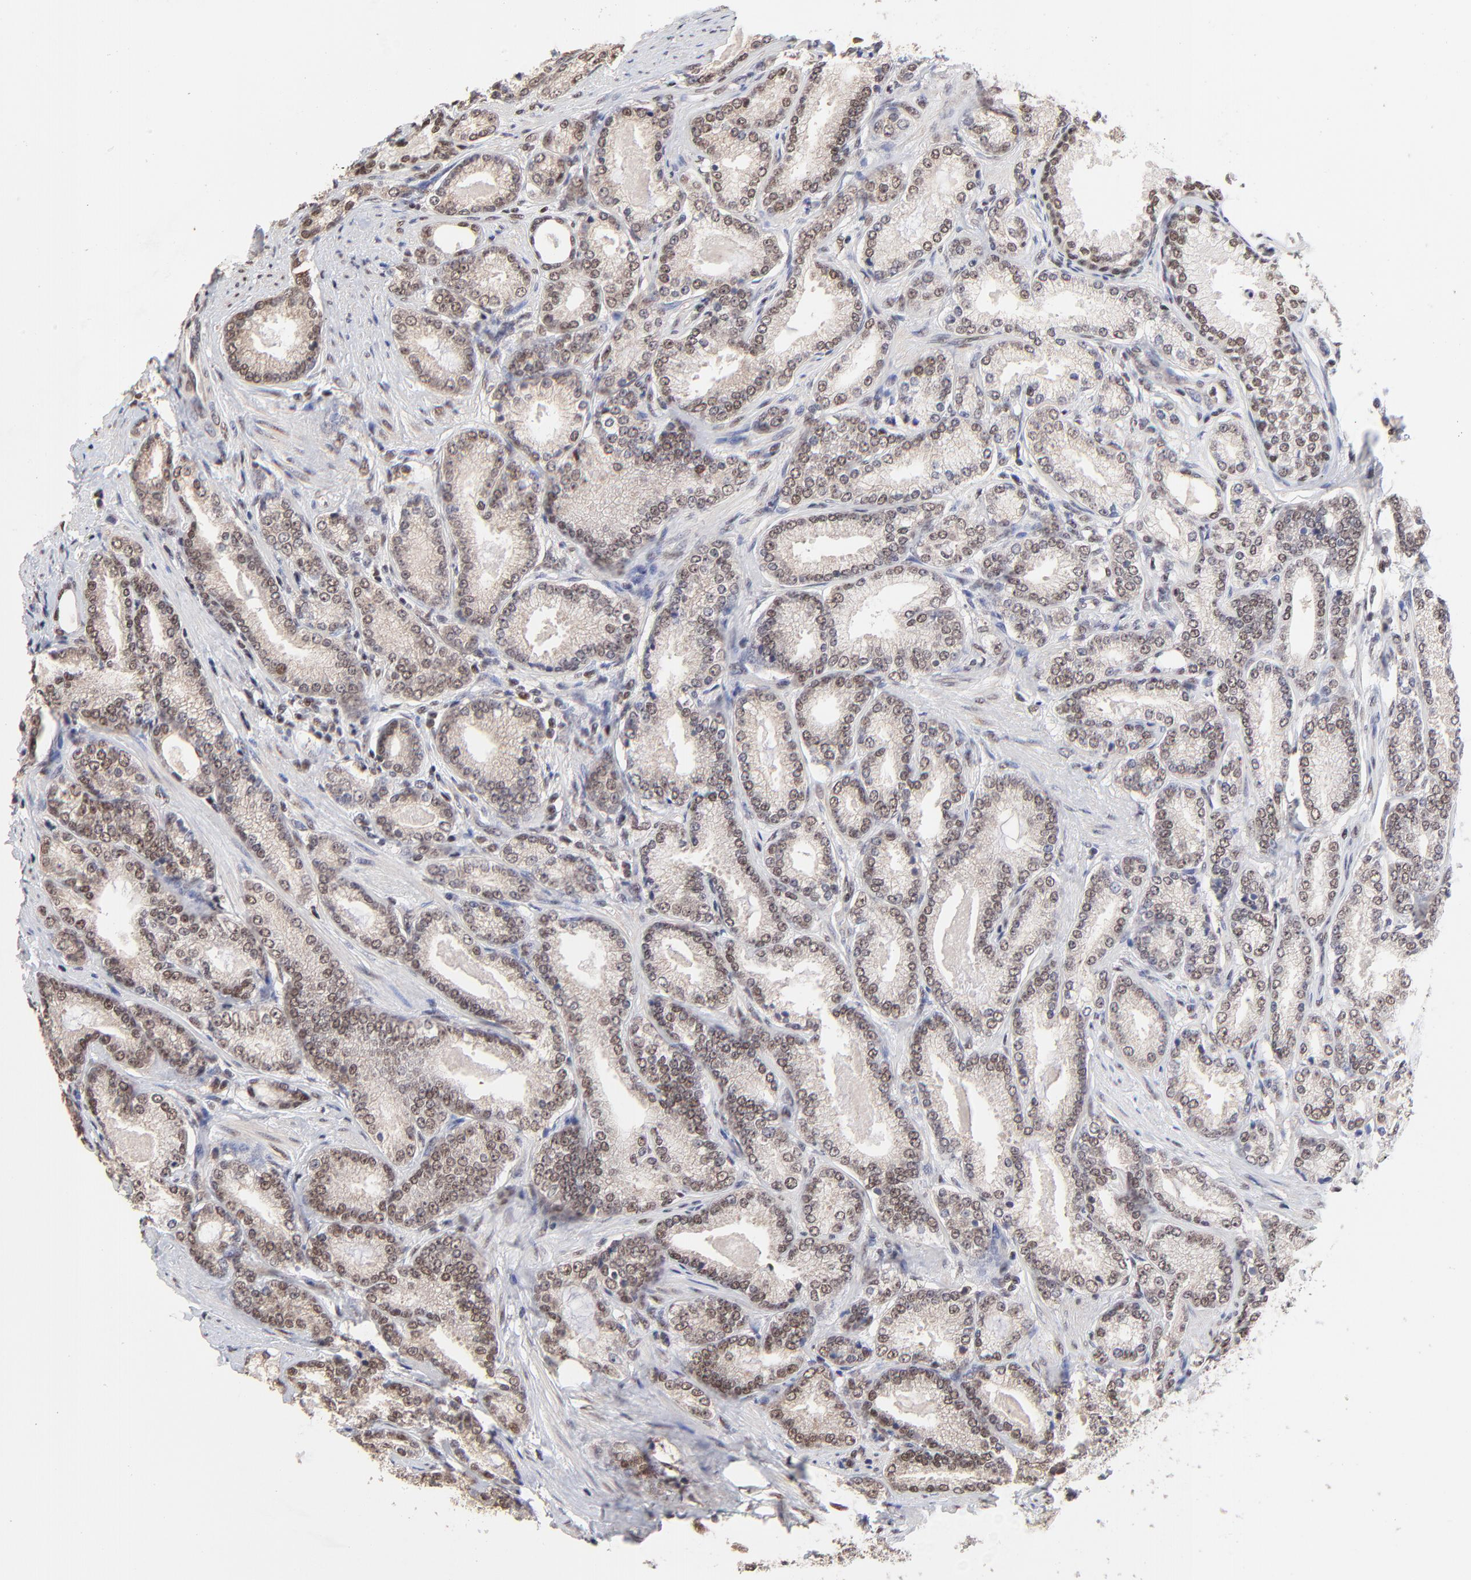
{"staining": {"intensity": "moderate", "quantity": "25%-75%", "location": "nuclear"}, "tissue": "prostate cancer", "cell_type": "Tumor cells", "image_type": "cancer", "snomed": [{"axis": "morphology", "description": "Adenocarcinoma, Low grade"}, {"axis": "topography", "description": "Prostate"}], "caption": "A photomicrograph showing moderate nuclear expression in approximately 25%-75% of tumor cells in prostate low-grade adenocarcinoma, as visualized by brown immunohistochemical staining.", "gene": "DSN1", "patient": {"sex": "male", "age": 71}}